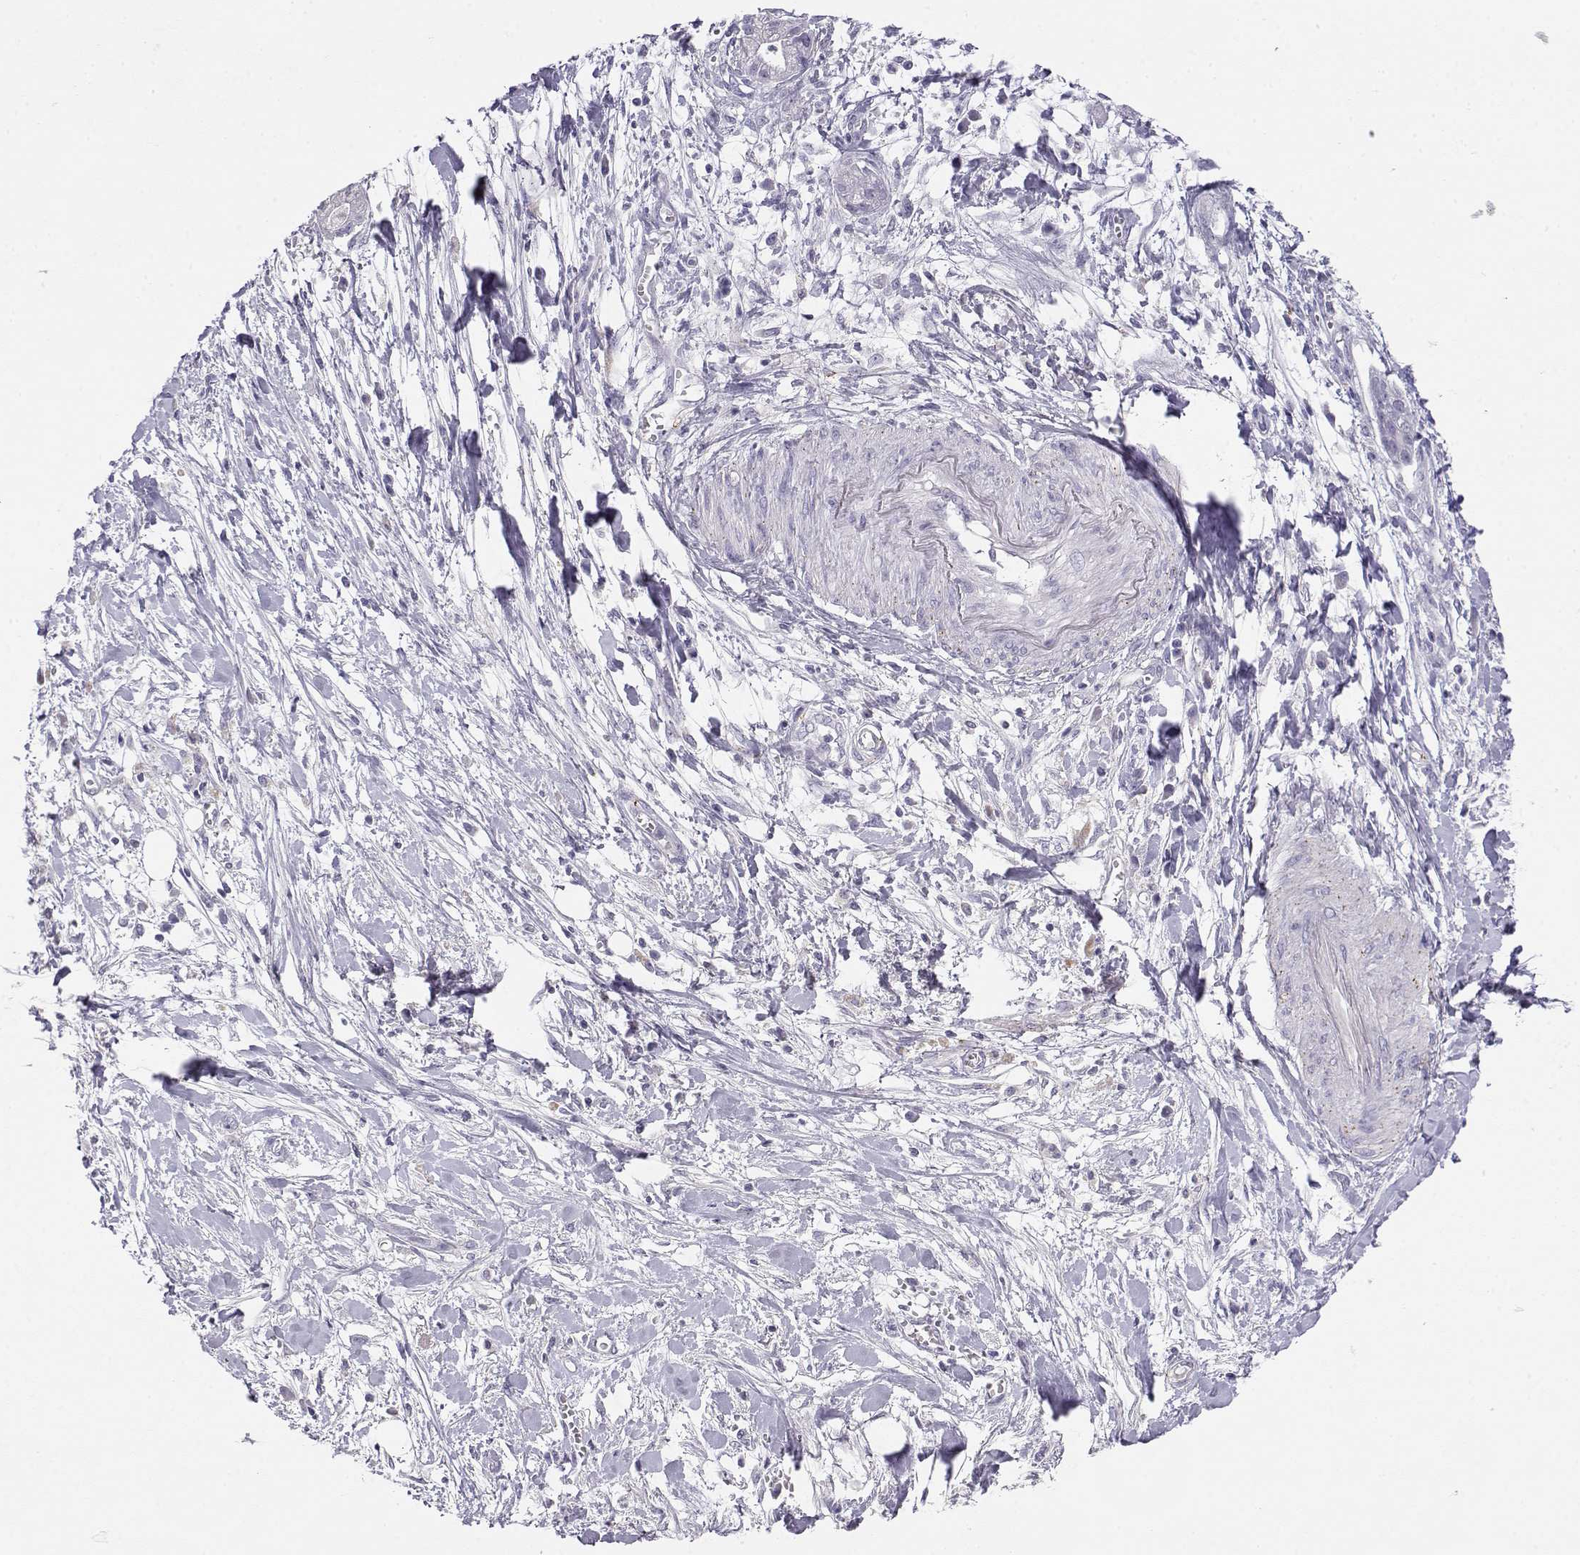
{"staining": {"intensity": "negative", "quantity": "none", "location": "none"}, "tissue": "pancreatic cancer", "cell_type": "Tumor cells", "image_type": "cancer", "snomed": [{"axis": "morphology", "description": "Normal tissue, NOS"}, {"axis": "morphology", "description": "Adenocarcinoma, NOS"}, {"axis": "topography", "description": "Lymph node"}, {"axis": "topography", "description": "Pancreas"}], "caption": "Pancreatic cancer stained for a protein using IHC exhibits no positivity tumor cells.", "gene": "ENDOU", "patient": {"sex": "female", "age": 58}}